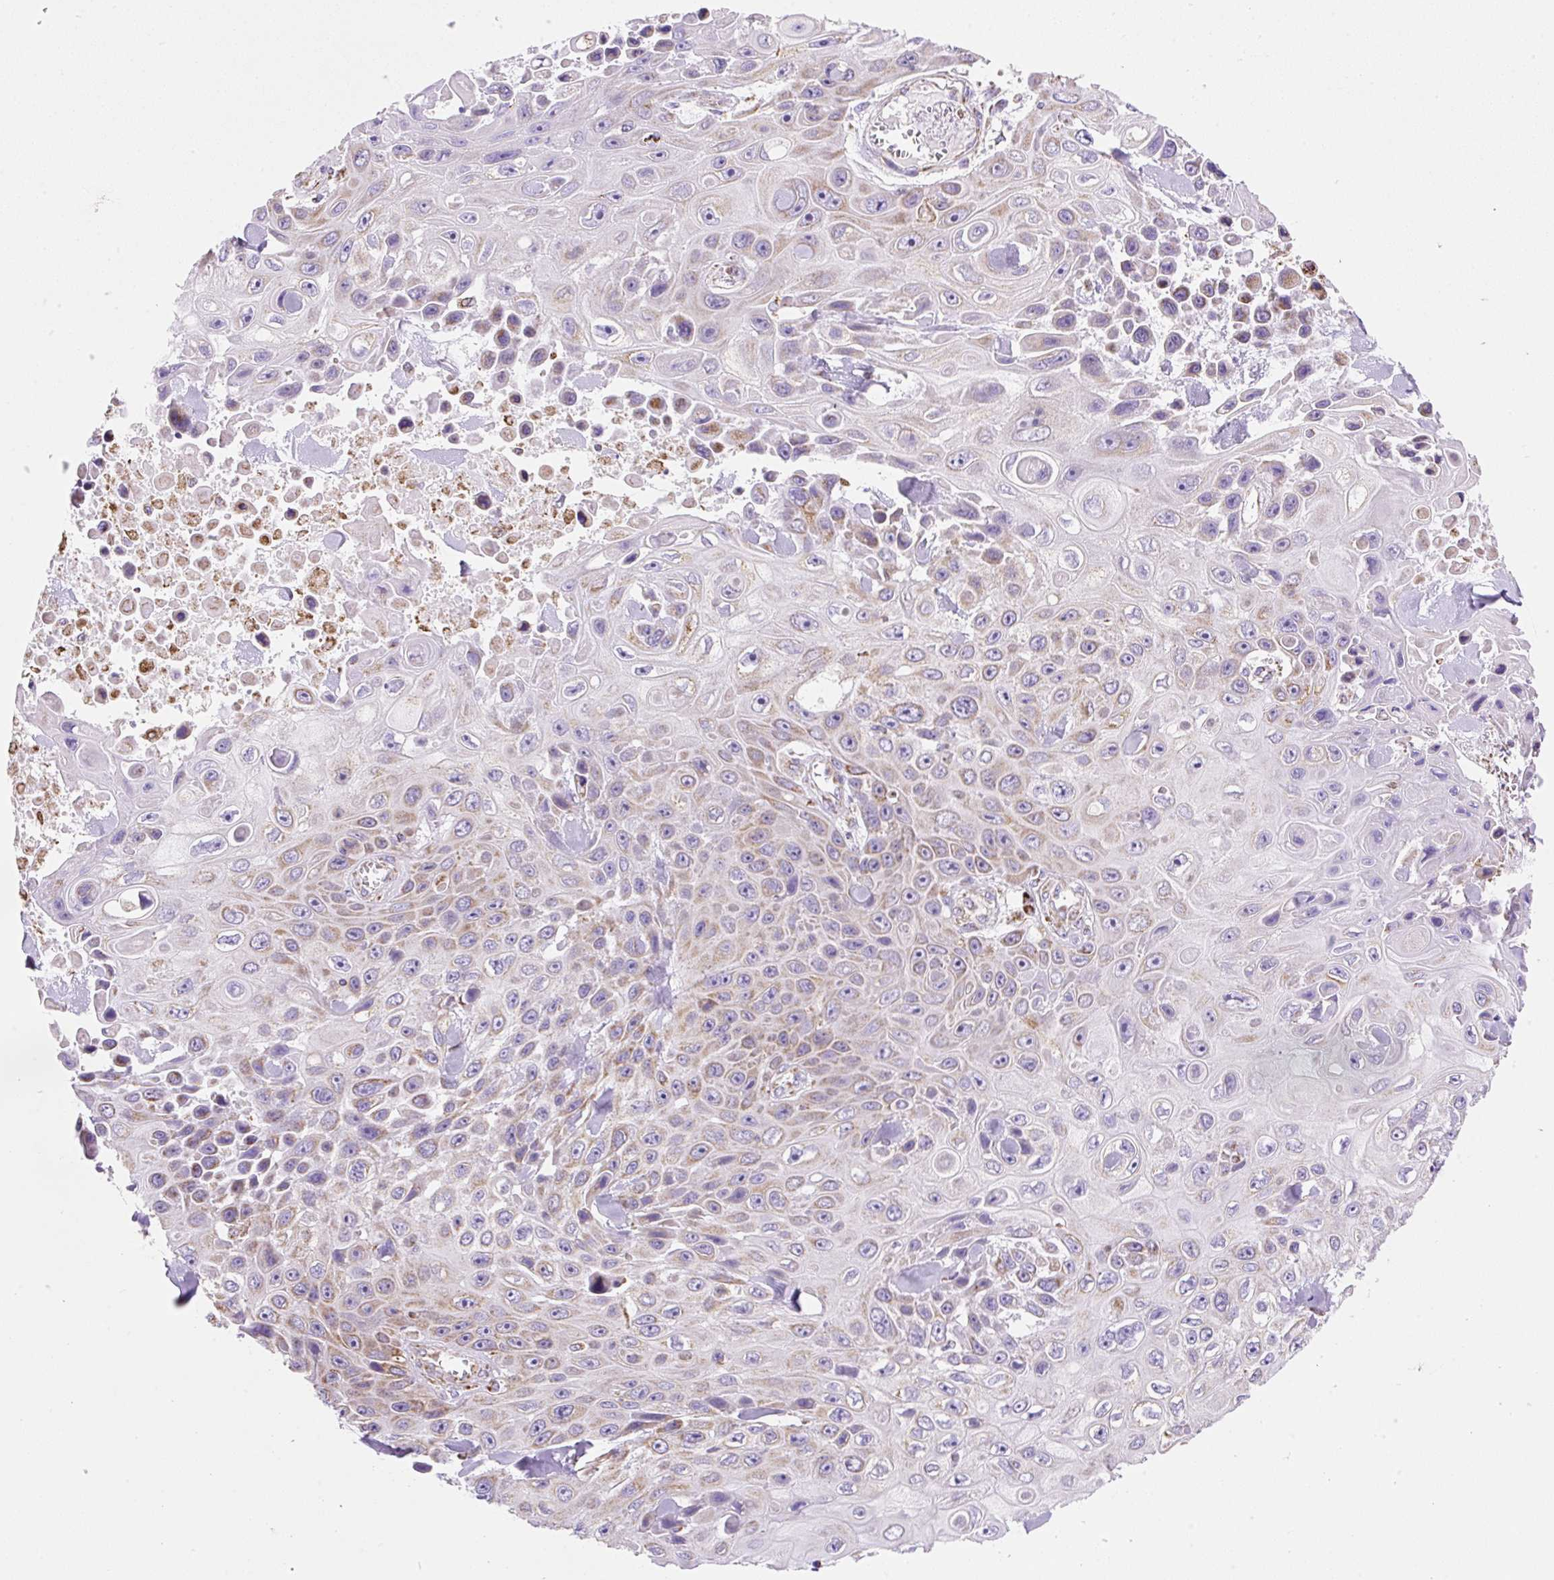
{"staining": {"intensity": "weak", "quantity": "25%-75%", "location": "cytoplasmic/membranous"}, "tissue": "skin cancer", "cell_type": "Tumor cells", "image_type": "cancer", "snomed": [{"axis": "morphology", "description": "Squamous cell carcinoma, NOS"}, {"axis": "topography", "description": "Skin"}], "caption": "About 25%-75% of tumor cells in squamous cell carcinoma (skin) show weak cytoplasmic/membranous protein positivity as visualized by brown immunohistochemical staining.", "gene": "DAAM2", "patient": {"sex": "male", "age": 82}}